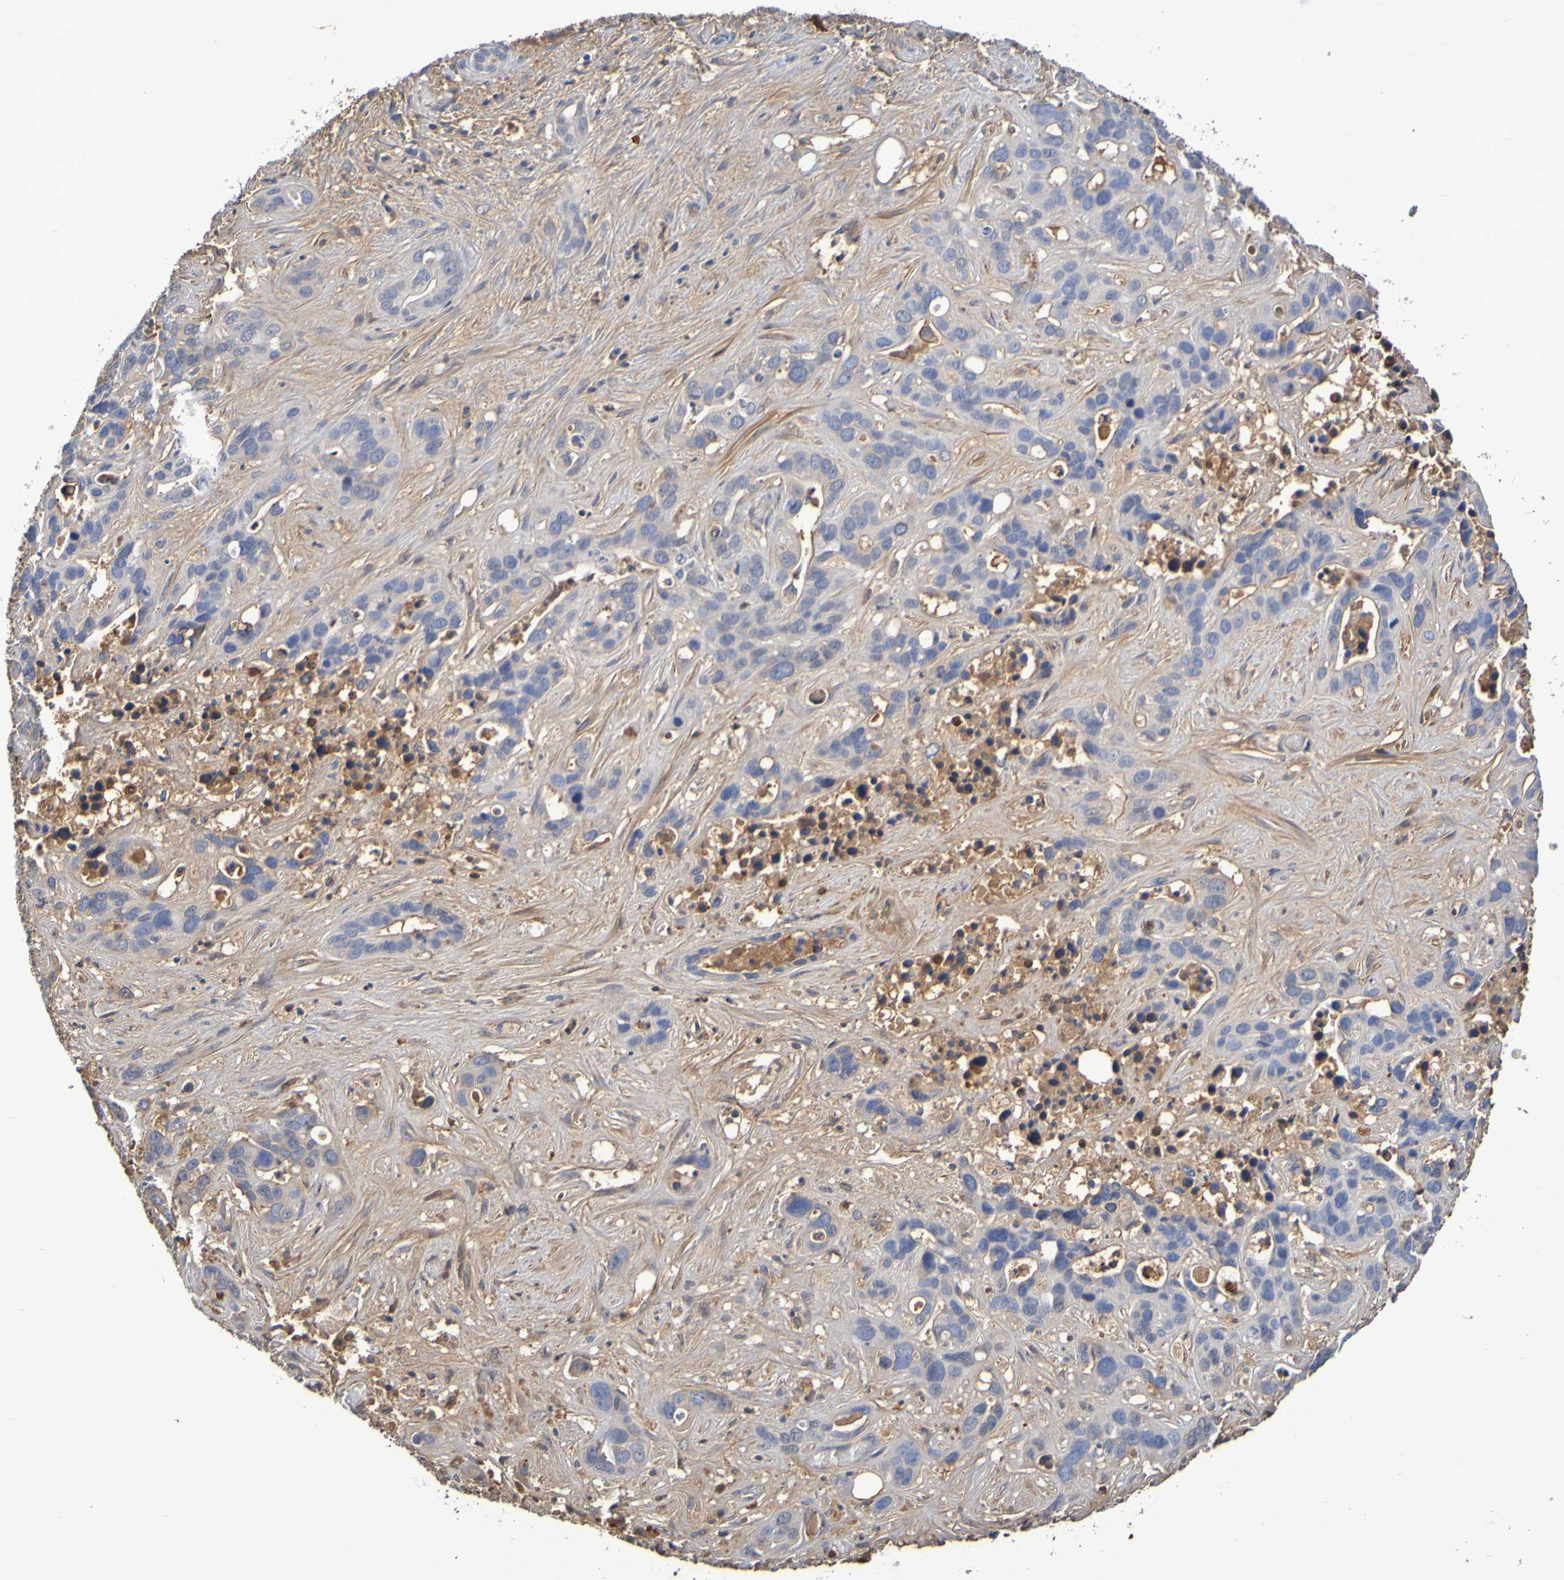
{"staining": {"intensity": "negative", "quantity": "none", "location": "none"}, "tissue": "liver cancer", "cell_type": "Tumor cells", "image_type": "cancer", "snomed": [{"axis": "morphology", "description": "Cholangiocarcinoma"}, {"axis": "topography", "description": "Liver"}], "caption": "Immunohistochemical staining of human liver cancer shows no significant positivity in tumor cells.", "gene": "GAB3", "patient": {"sex": "female", "age": 65}}